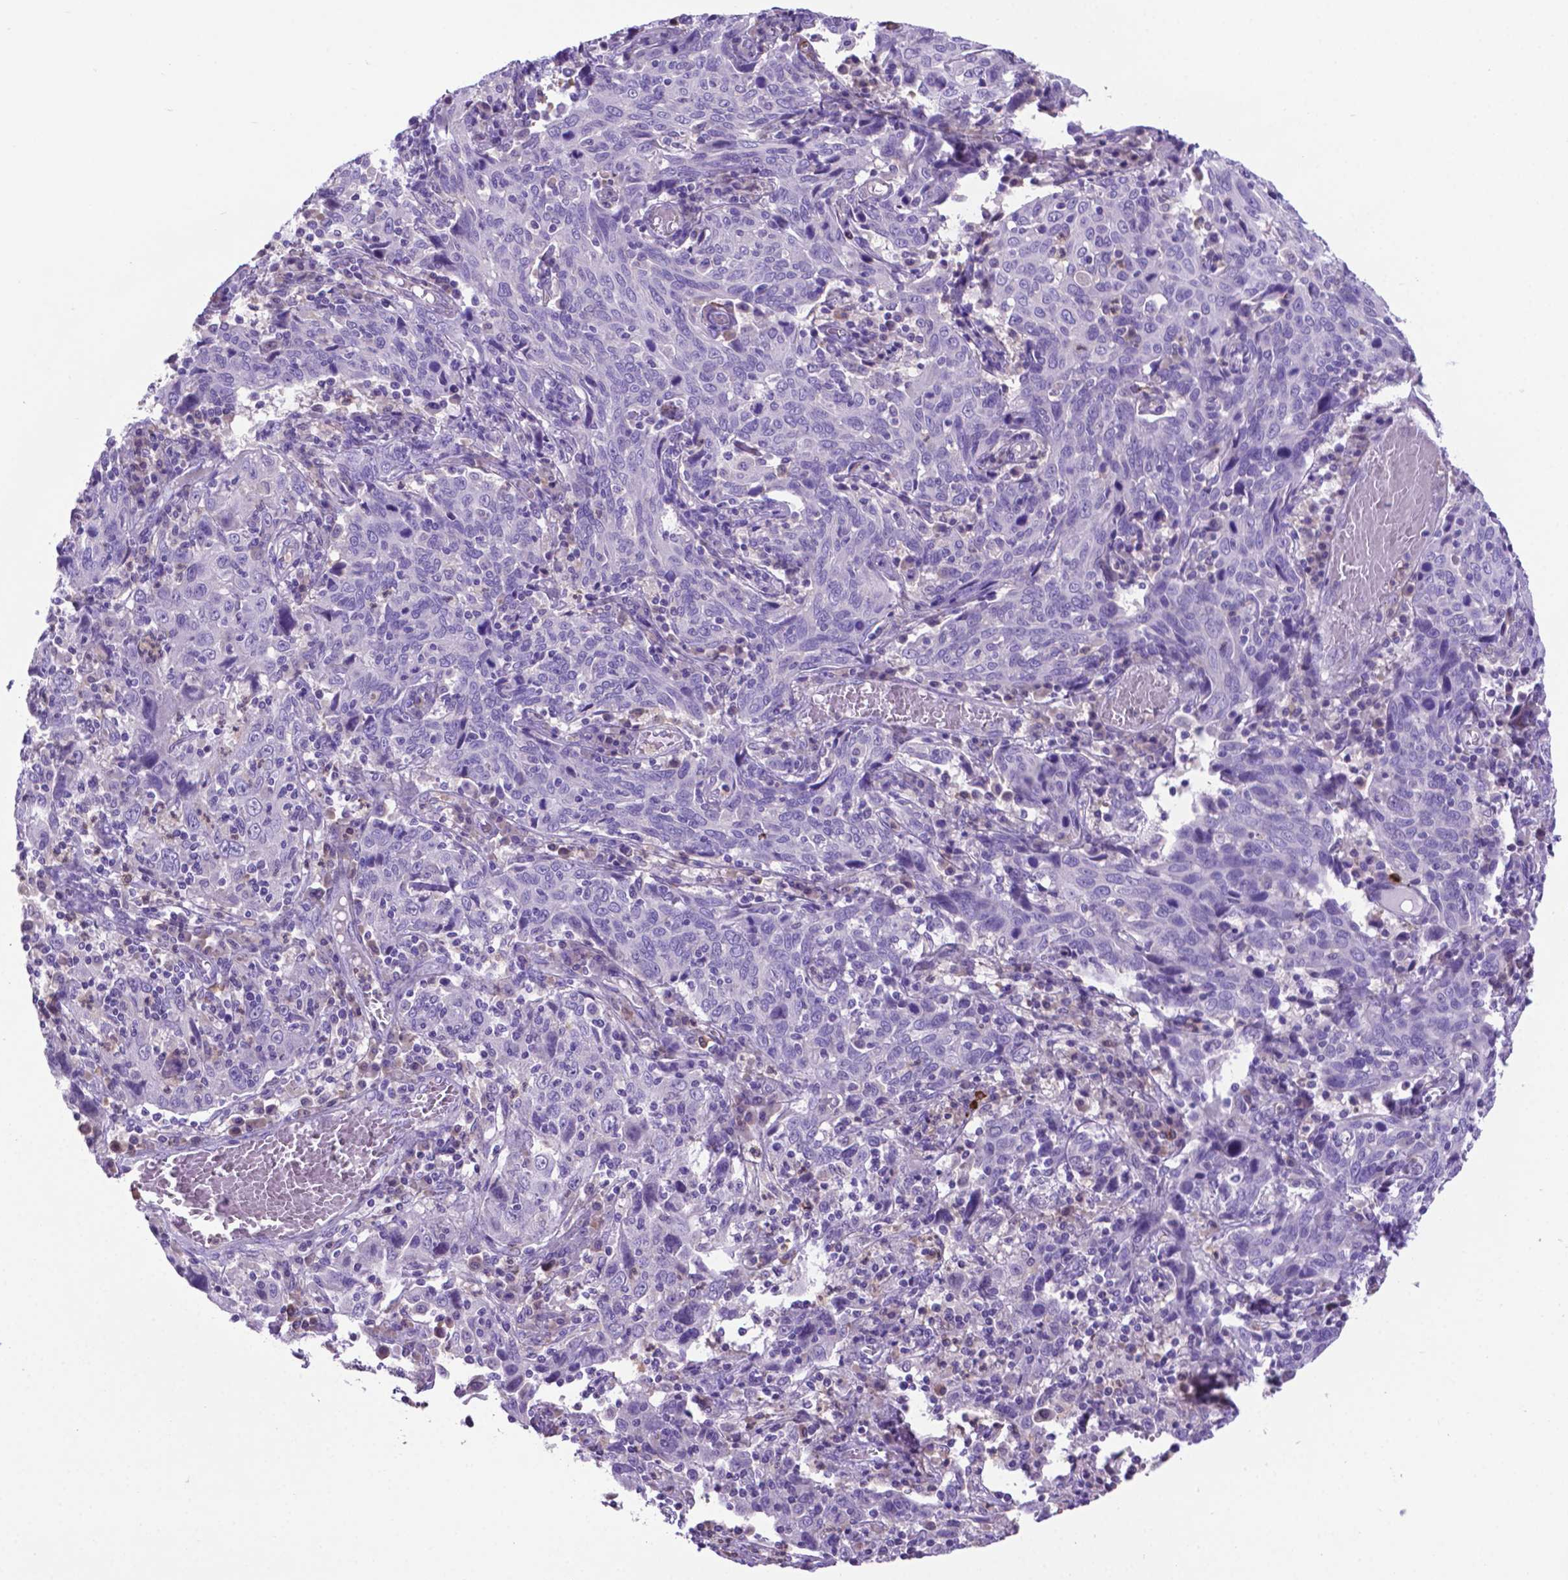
{"staining": {"intensity": "negative", "quantity": "none", "location": "none"}, "tissue": "cervical cancer", "cell_type": "Tumor cells", "image_type": "cancer", "snomed": [{"axis": "morphology", "description": "Squamous cell carcinoma, NOS"}, {"axis": "topography", "description": "Cervix"}], "caption": "Immunohistochemistry histopathology image of cervical cancer (squamous cell carcinoma) stained for a protein (brown), which demonstrates no staining in tumor cells.", "gene": "LZTR1", "patient": {"sex": "female", "age": 46}}